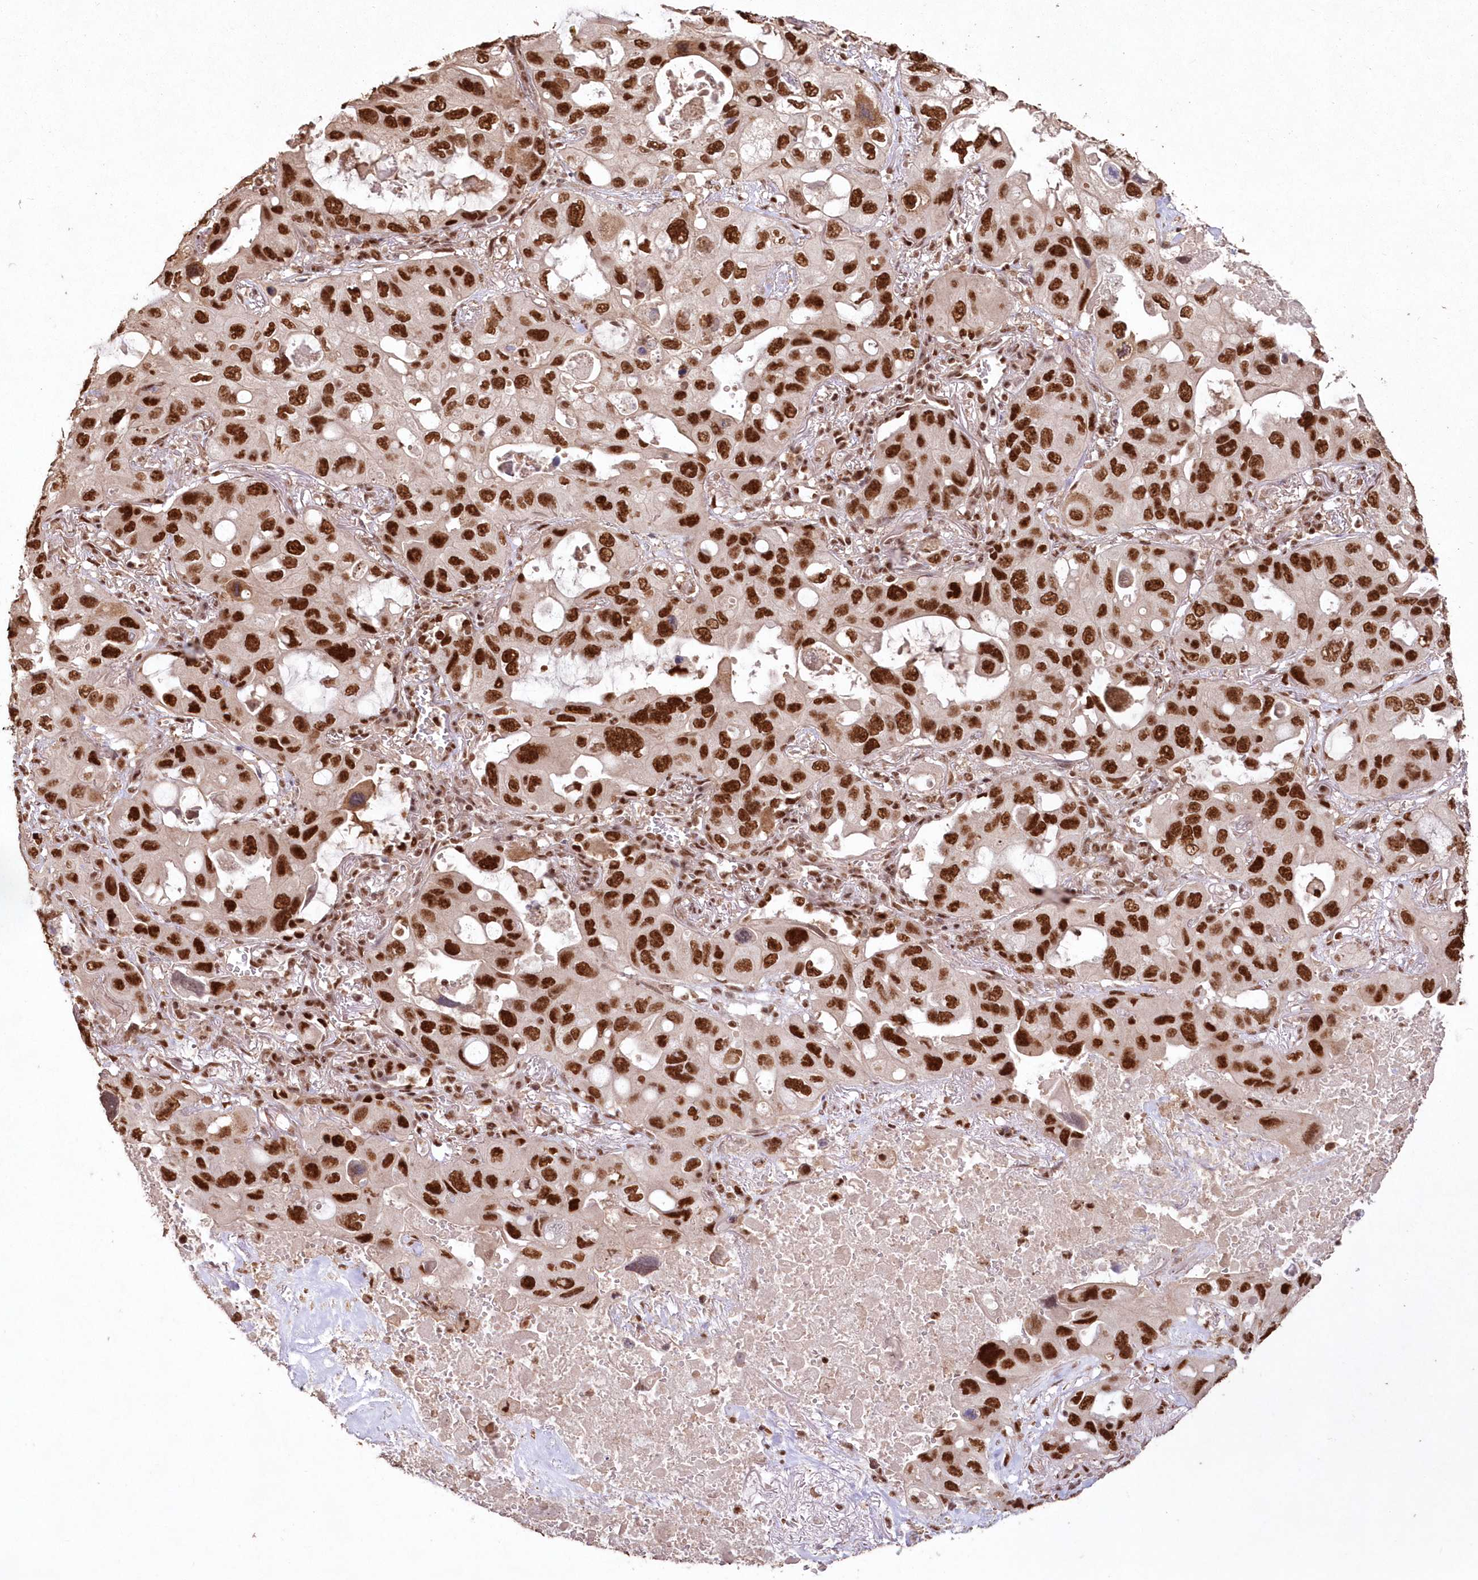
{"staining": {"intensity": "strong", "quantity": ">75%", "location": "nuclear"}, "tissue": "lung cancer", "cell_type": "Tumor cells", "image_type": "cancer", "snomed": [{"axis": "morphology", "description": "Squamous cell carcinoma, NOS"}, {"axis": "topography", "description": "Lung"}], "caption": "This image exhibits IHC staining of human lung cancer (squamous cell carcinoma), with high strong nuclear staining in approximately >75% of tumor cells.", "gene": "PDS5A", "patient": {"sex": "female", "age": 73}}